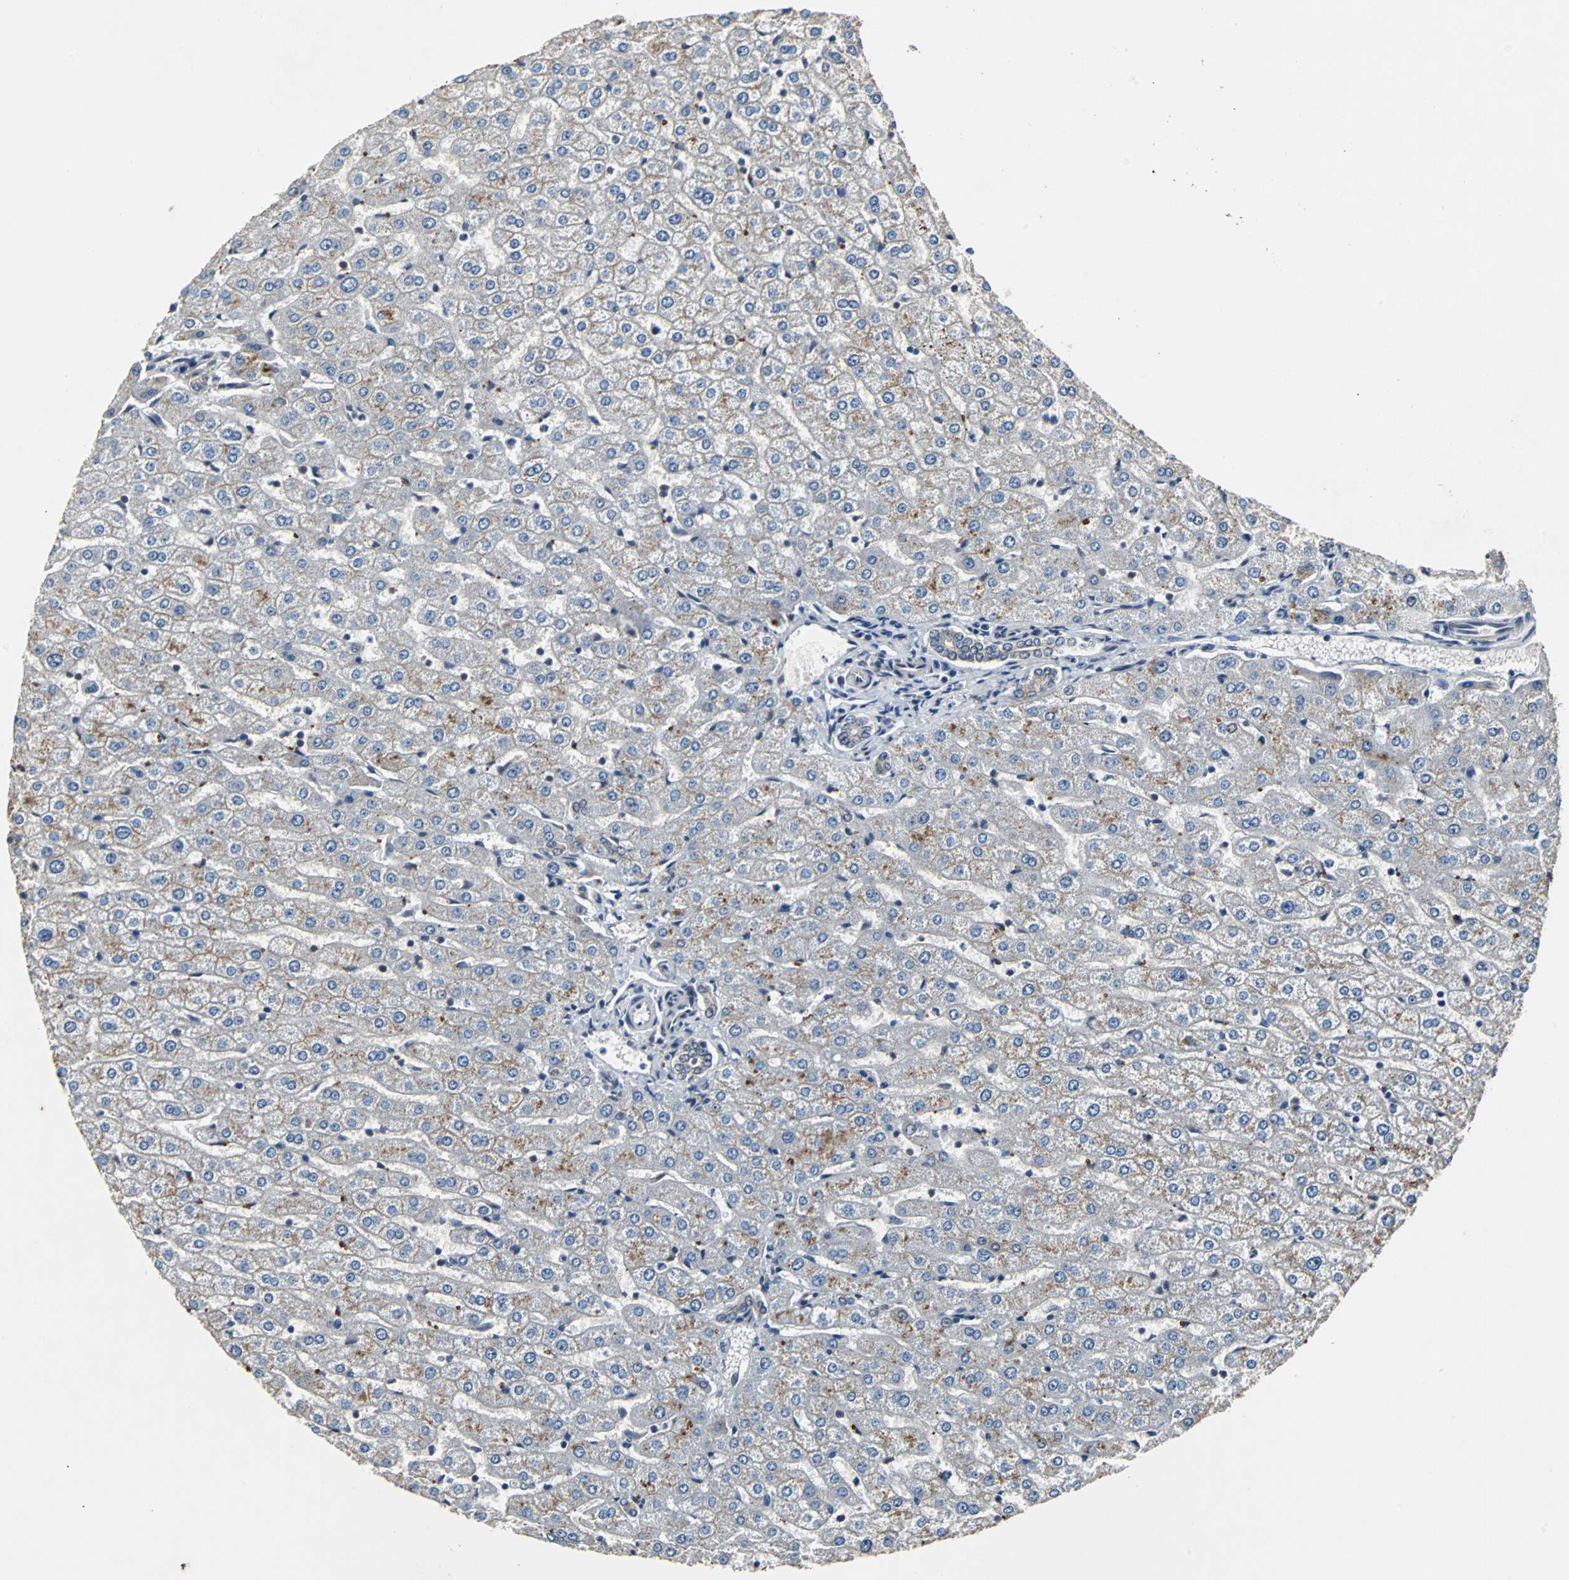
{"staining": {"intensity": "moderate", "quantity": ">75%", "location": "cytoplasmic/membranous"}, "tissue": "liver", "cell_type": "Cholangiocytes", "image_type": "normal", "snomed": [{"axis": "morphology", "description": "Normal tissue, NOS"}, {"axis": "morphology", "description": "Fibrosis, NOS"}, {"axis": "topography", "description": "Liver"}], "caption": "An image of liver stained for a protein exhibits moderate cytoplasmic/membranous brown staining in cholangiocytes.", "gene": "LSR", "patient": {"sex": "female", "age": 29}}